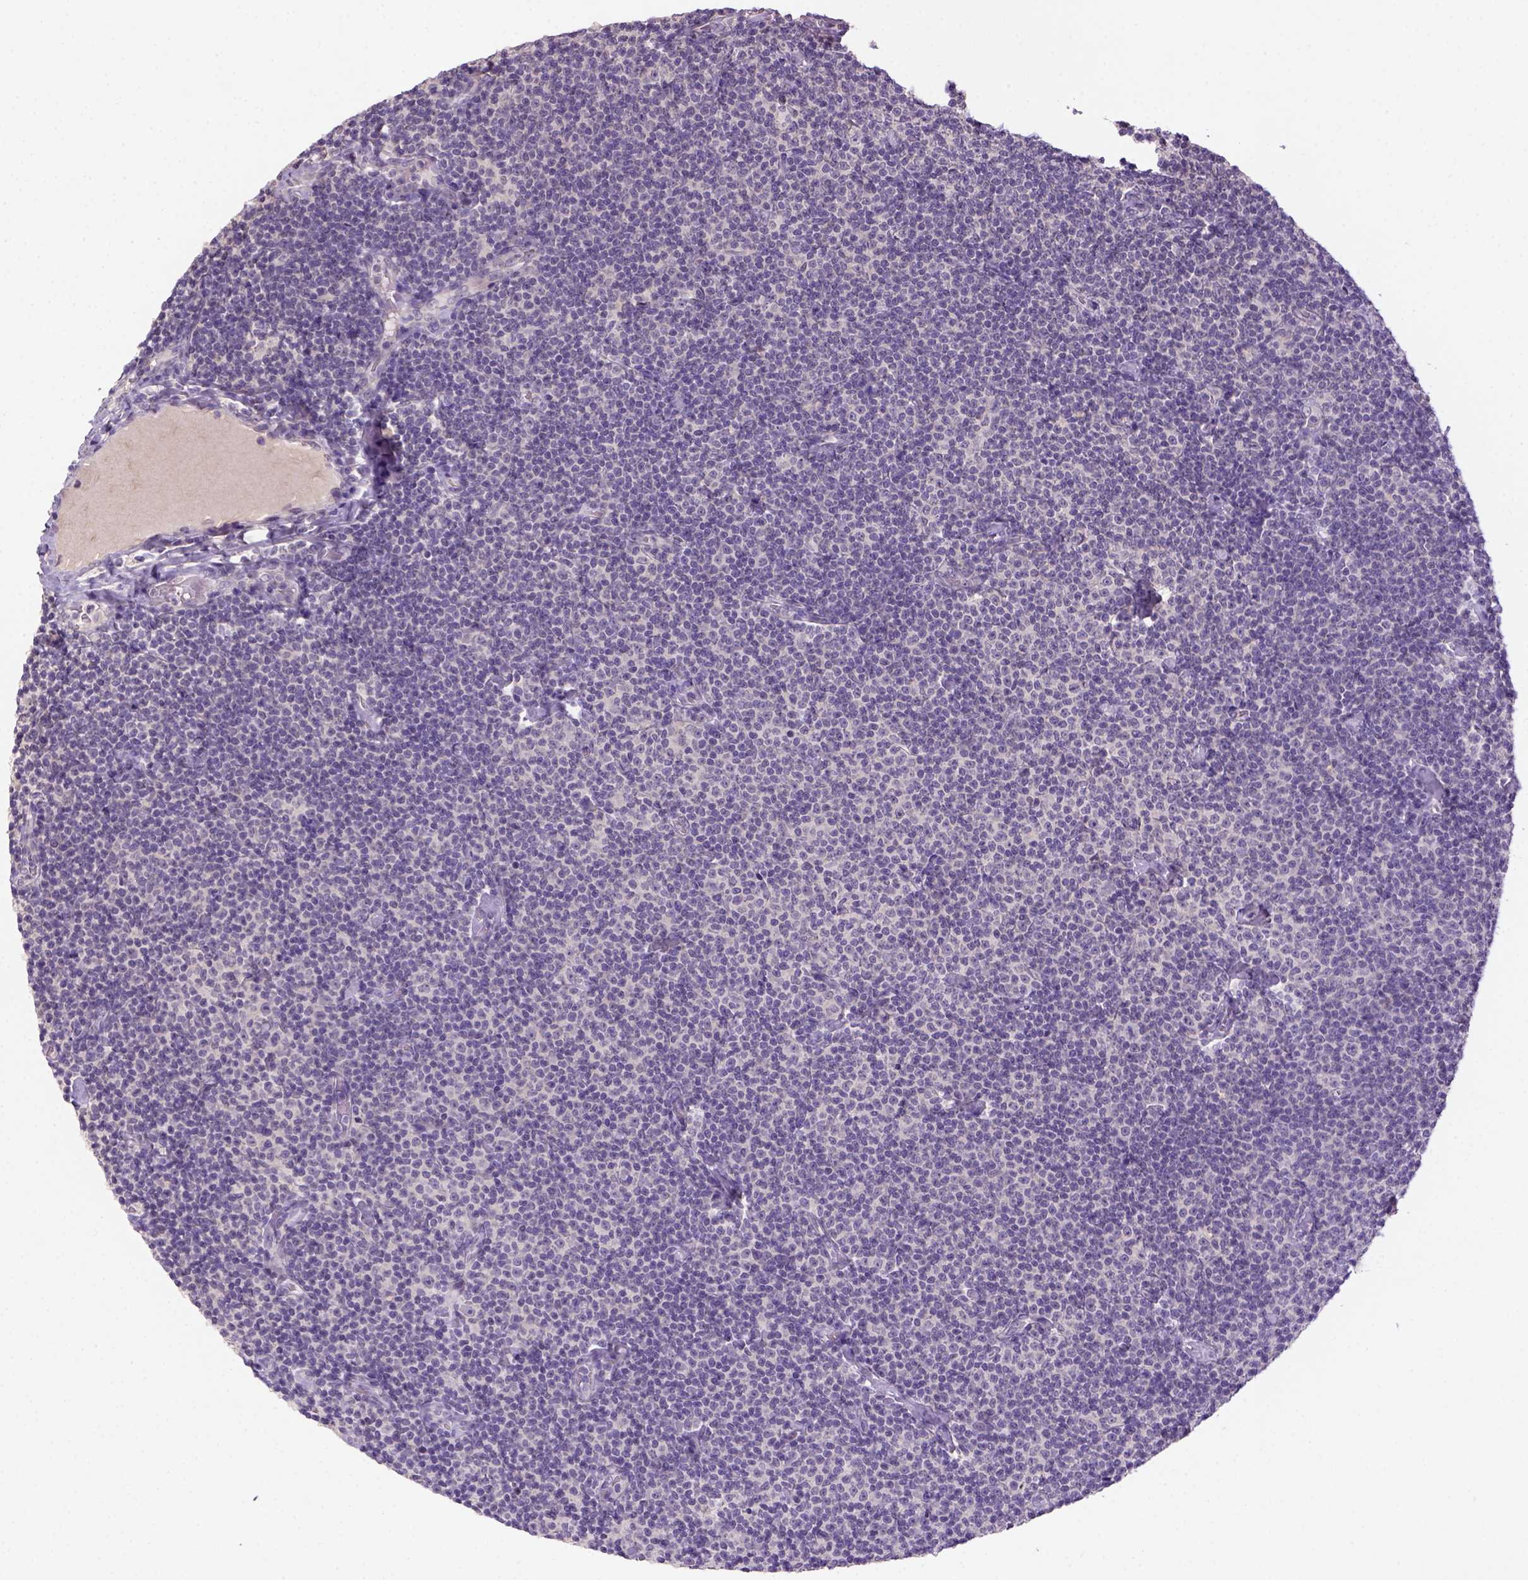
{"staining": {"intensity": "negative", "quantity": "none", "location": "none"}, "tissue": "lymphoma", "cell_type": "Tumor cells", "image_type": "cancer", "snomed": [{"axis": "morphology", "description": "Malignant lymphoma, non-Hodgkin's type, Low grade"}, {"axis": "topography", "description": "Lymph node"}], "caption": "The immunohistochemistry (IHC) histopathology image has no significant positivity in tumor cells of lymphoma tissue.", "gene": "NLGN2", "patient": {"sex": "male", "age": 81}}